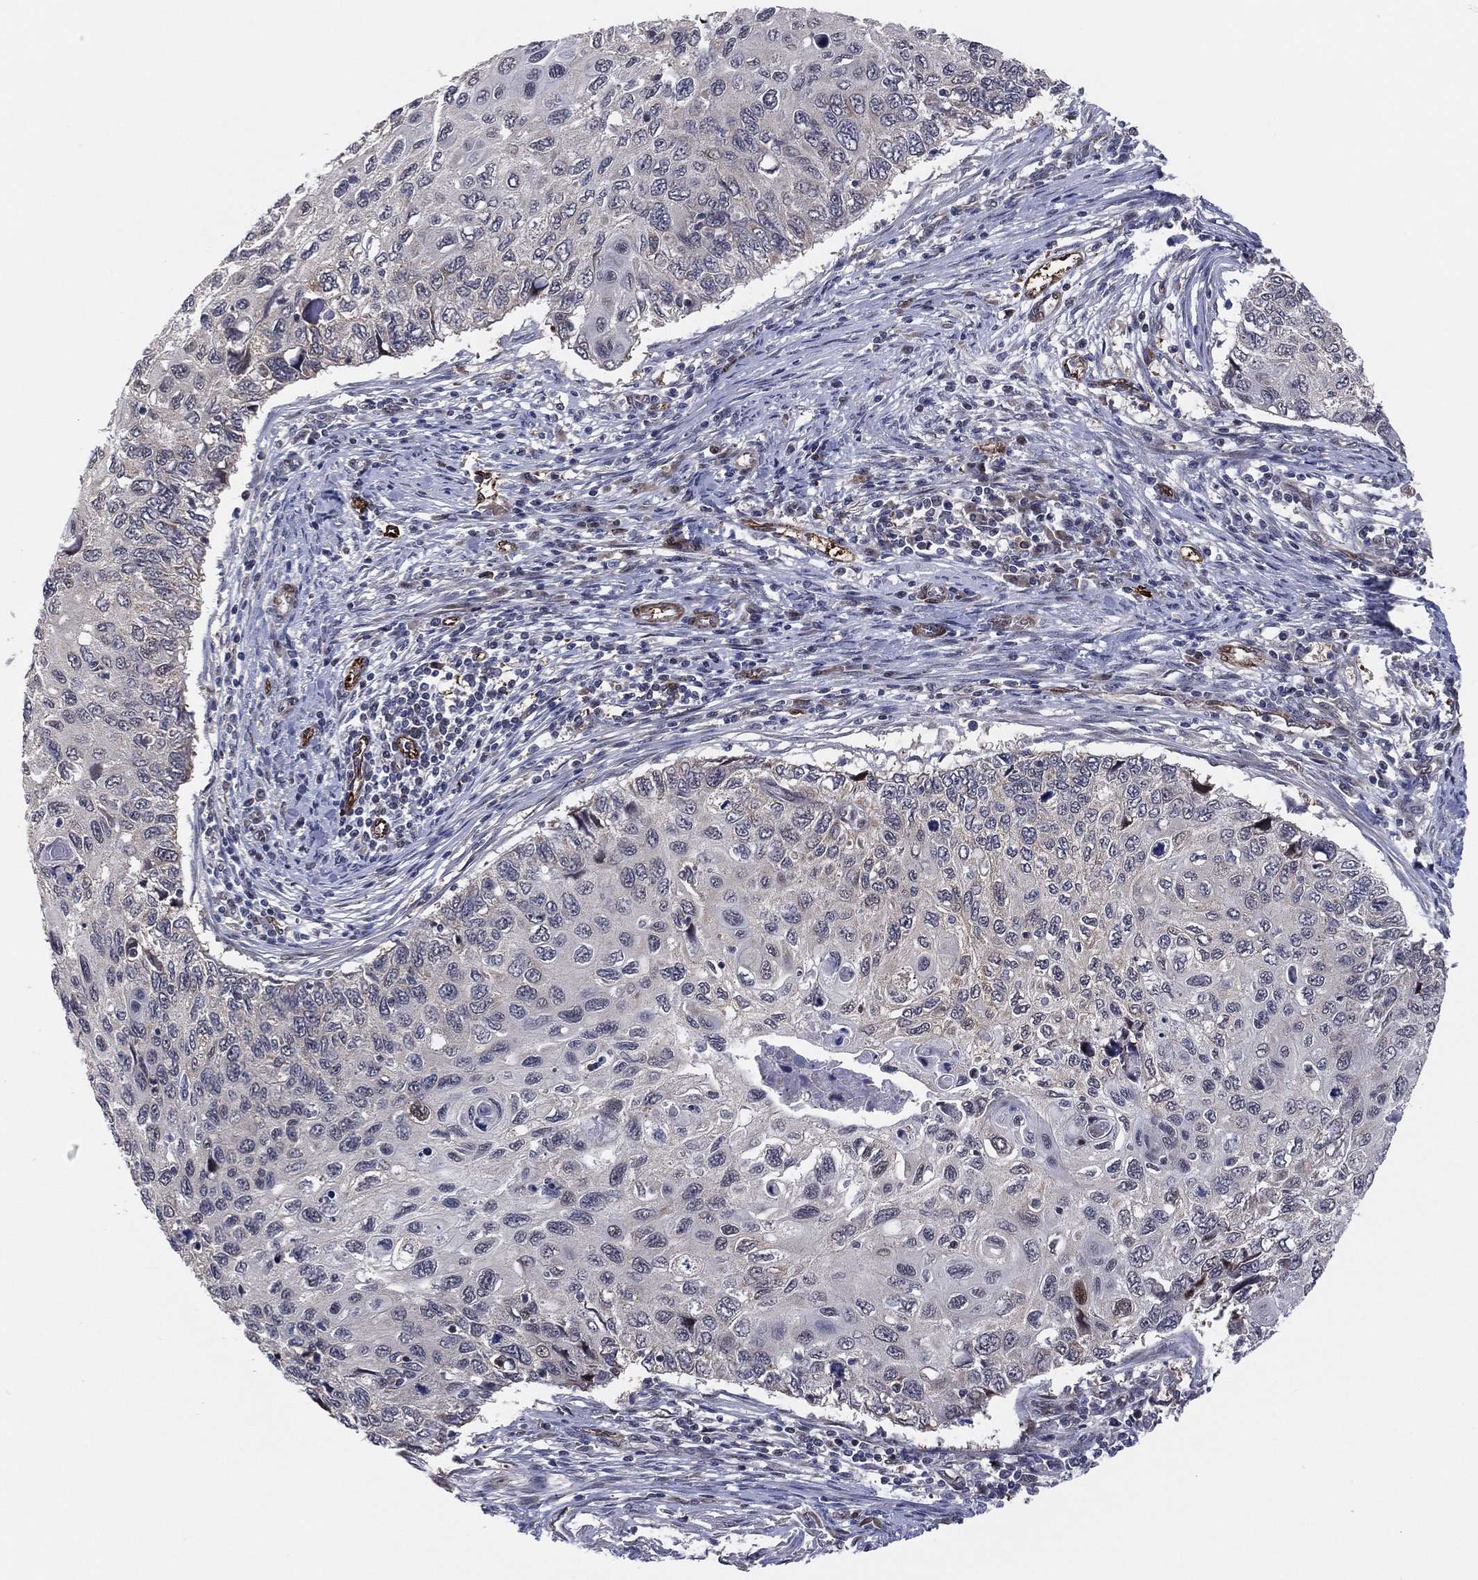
{"staining": {"intensity": "negative", "quantity": "none", "location": "none"}, "tissue": "cervical cancer", "cell_type": "Tumor cells", "image_type": "cancer", "snomed": [{"axis": "morphology", "description": "Squamous cell carcinoma, NOS"}, {"axis": "topography", "description": "Cervix"}], "caption": "DAB (3,3'-diaminobenzidine) immunohistochemical staining of human squamous cell carcinoma (cervical) exhibits no significant expression in tumor cells.", "gene": "SNCG", "patient": {"sex": "female", "age": 70}}